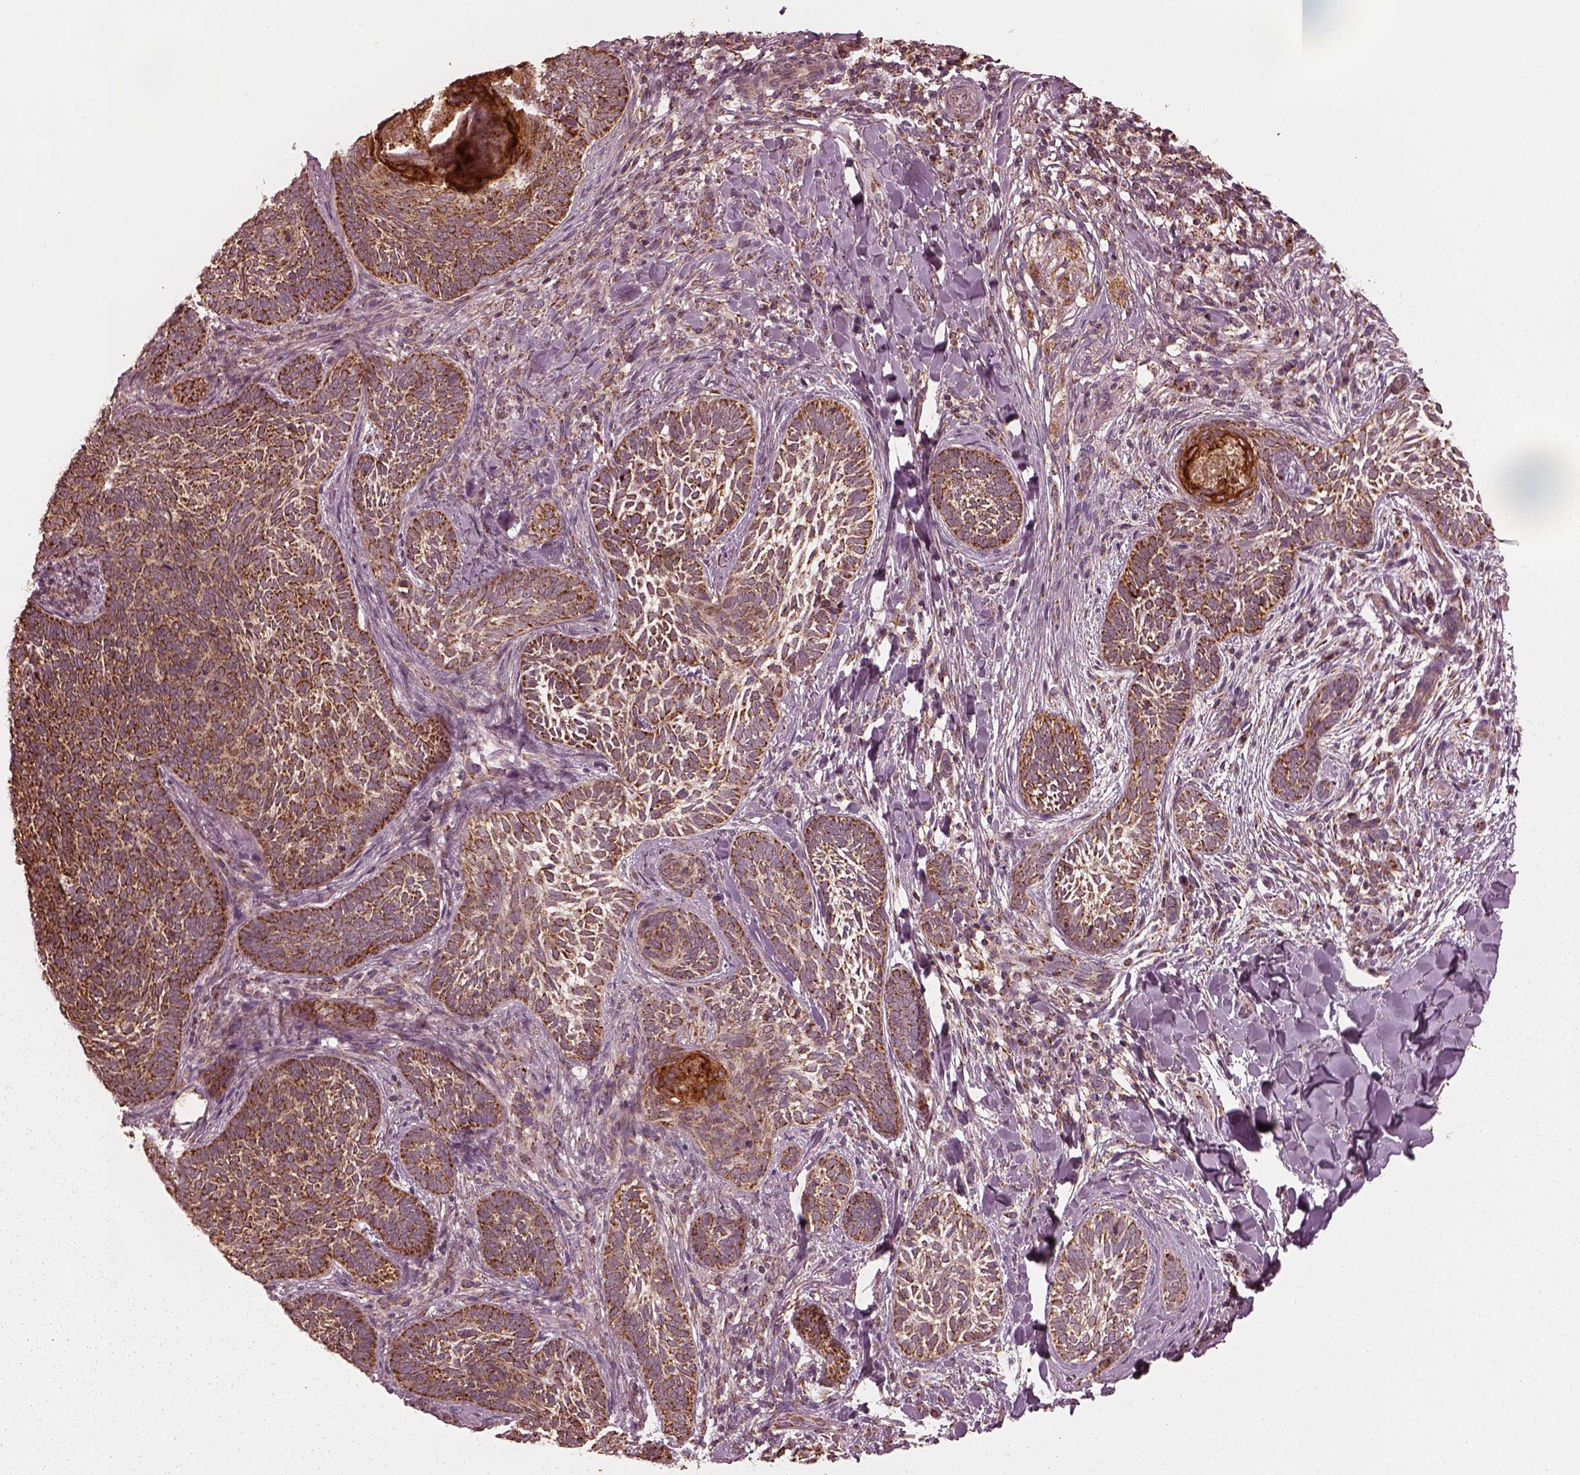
{"staining": {"intensity": "strong", "quantity": ">75%", "location": "cytoplasmic/membranous"}, "tissue": "skin cancer", "cell_type": "Tumor cells", "image_type": "cancer", "snomed": [{"axis": "morphology", "description": "Normal tissue, NOS"}, {"axis": "morphology", "description": "Basal cell carcinoma"}, {"axis": "topography", "description": "Skin"}], "caption": "Protein expression analysis of human skin basal cell carcinoma reveals strong cytoplasmic/membranous staining in approximately >75% of tumor cells.", "gene": "NDUFB10", "patient": {"sex": "male", "age": 46}}